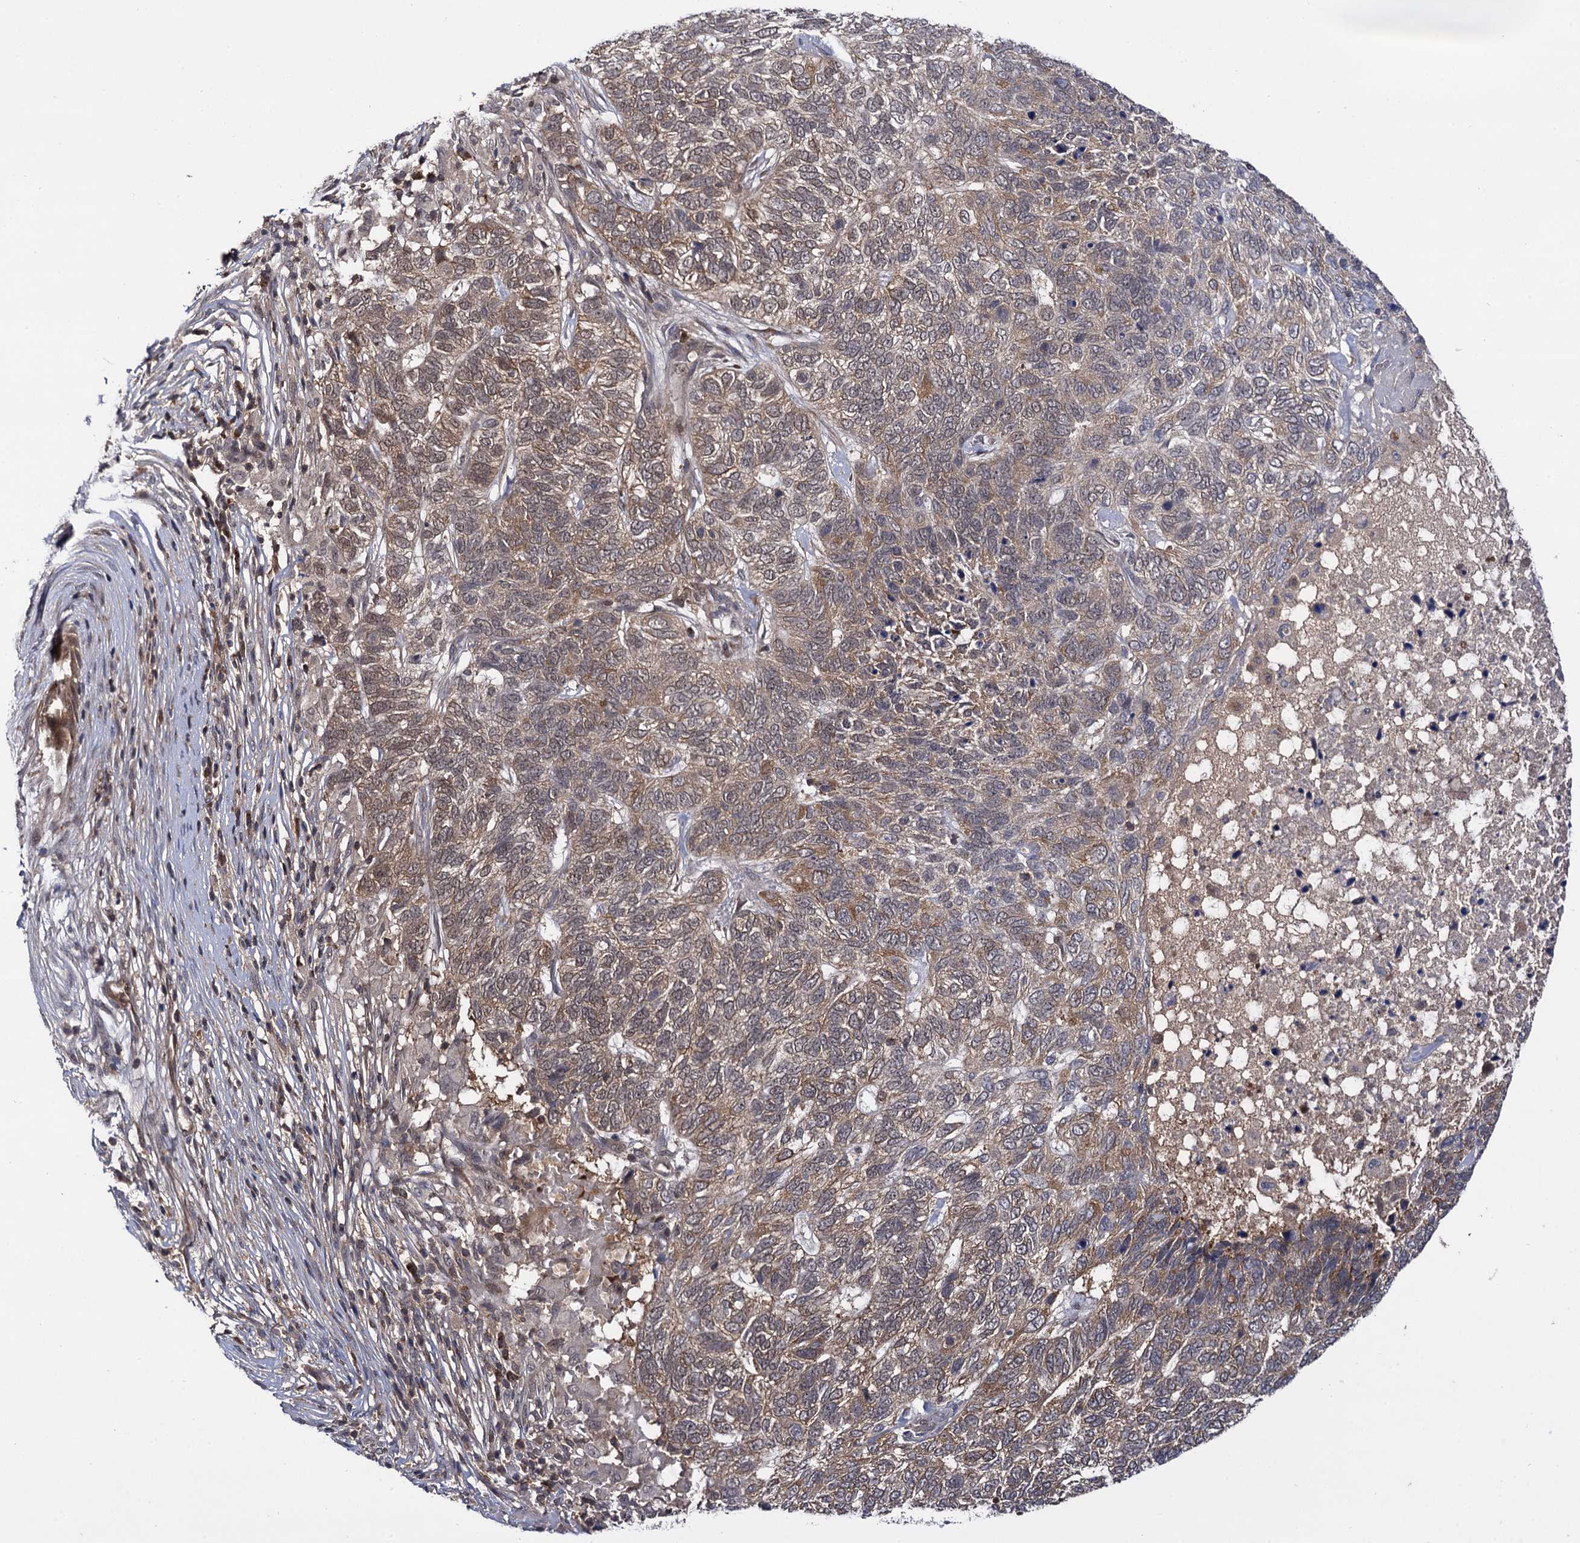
{"staining": {"intensity": "moderate", "quantity": ">75%", "location": "cytoplasmic/membranous,nuclear"}, "tissue": "skin cancer", "cell_type": "Tumor cells", "image_type": "cancer", "snomed": [{"axis": "morphology", "description": "Basal cell carcinoma"}, {"axis": "topography", "description": "Skin"}], "caption": "IHC (DAB (3,3'-diaminobenzidine)) staining of human skin basal cell carcinoma demonstrates moderate cytoplasmic/membranous and nuclear protein positivity in approximately >75% of tumor cells.", "gene": "MICAL2", "patient": {"sex": "female", "age": 65}}